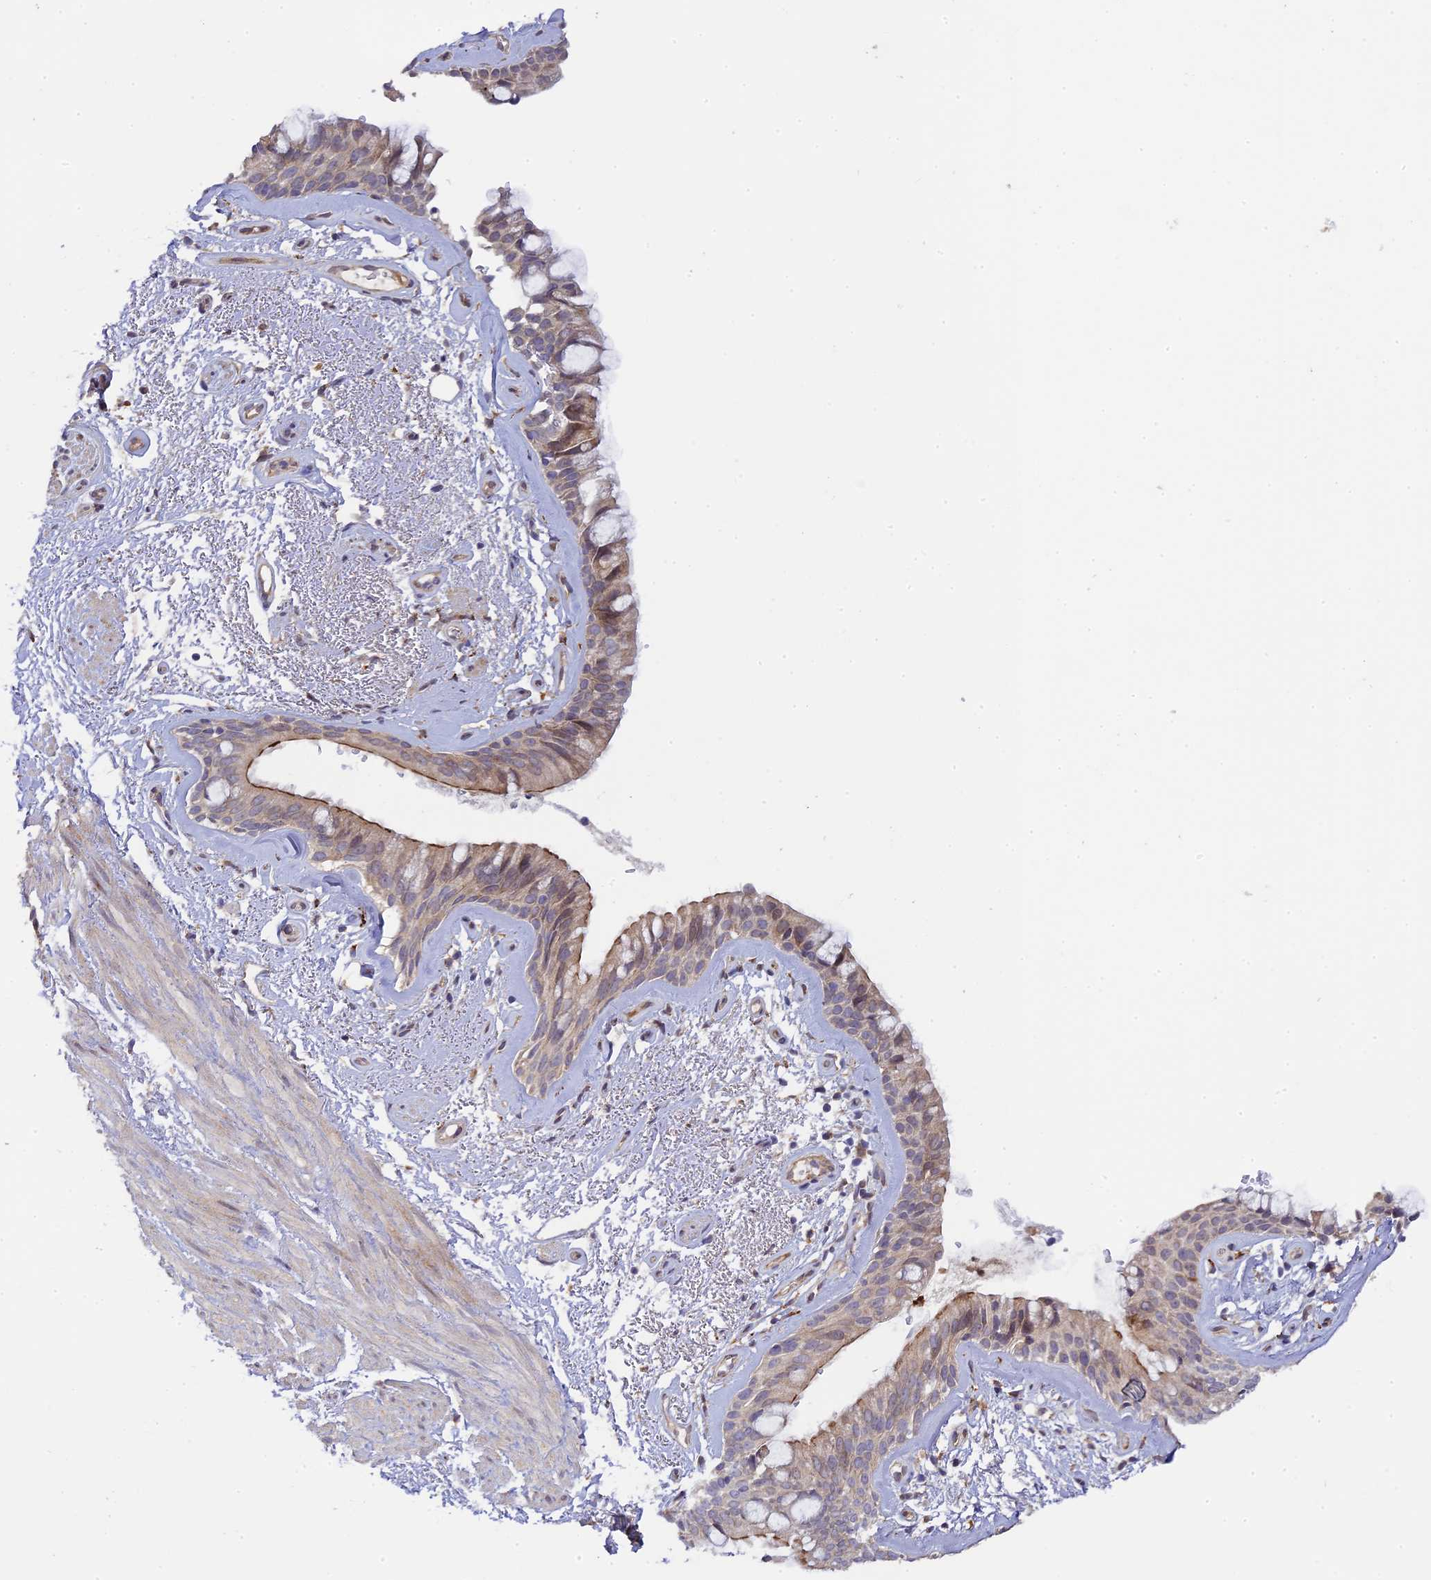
{"staining": {"intensity": "moderate", "quantity": "25%-75%", "location": "cytoplasmic/membranous"}, "tissue": "bronchus", "cell_type": "Respiratory epithelial cells", "image_type": "normal", "snomed": [{"axis": "morphology", "description": "Normal tissue, NOS"}, {"axis": "topography", "description": "Cartilage tissue"}, {"axis": "topography", "description": "Bronchus"}], "caption": "Immunohistochemical staining of unremarkable bronchus displays 25%-75% levels of moderate cytoplasmic/membranous protein staining in about 25%-75% of respiratory epithelial cells.", "gene": "P3H3", "patient": {"sex": "female", "age": 66}}